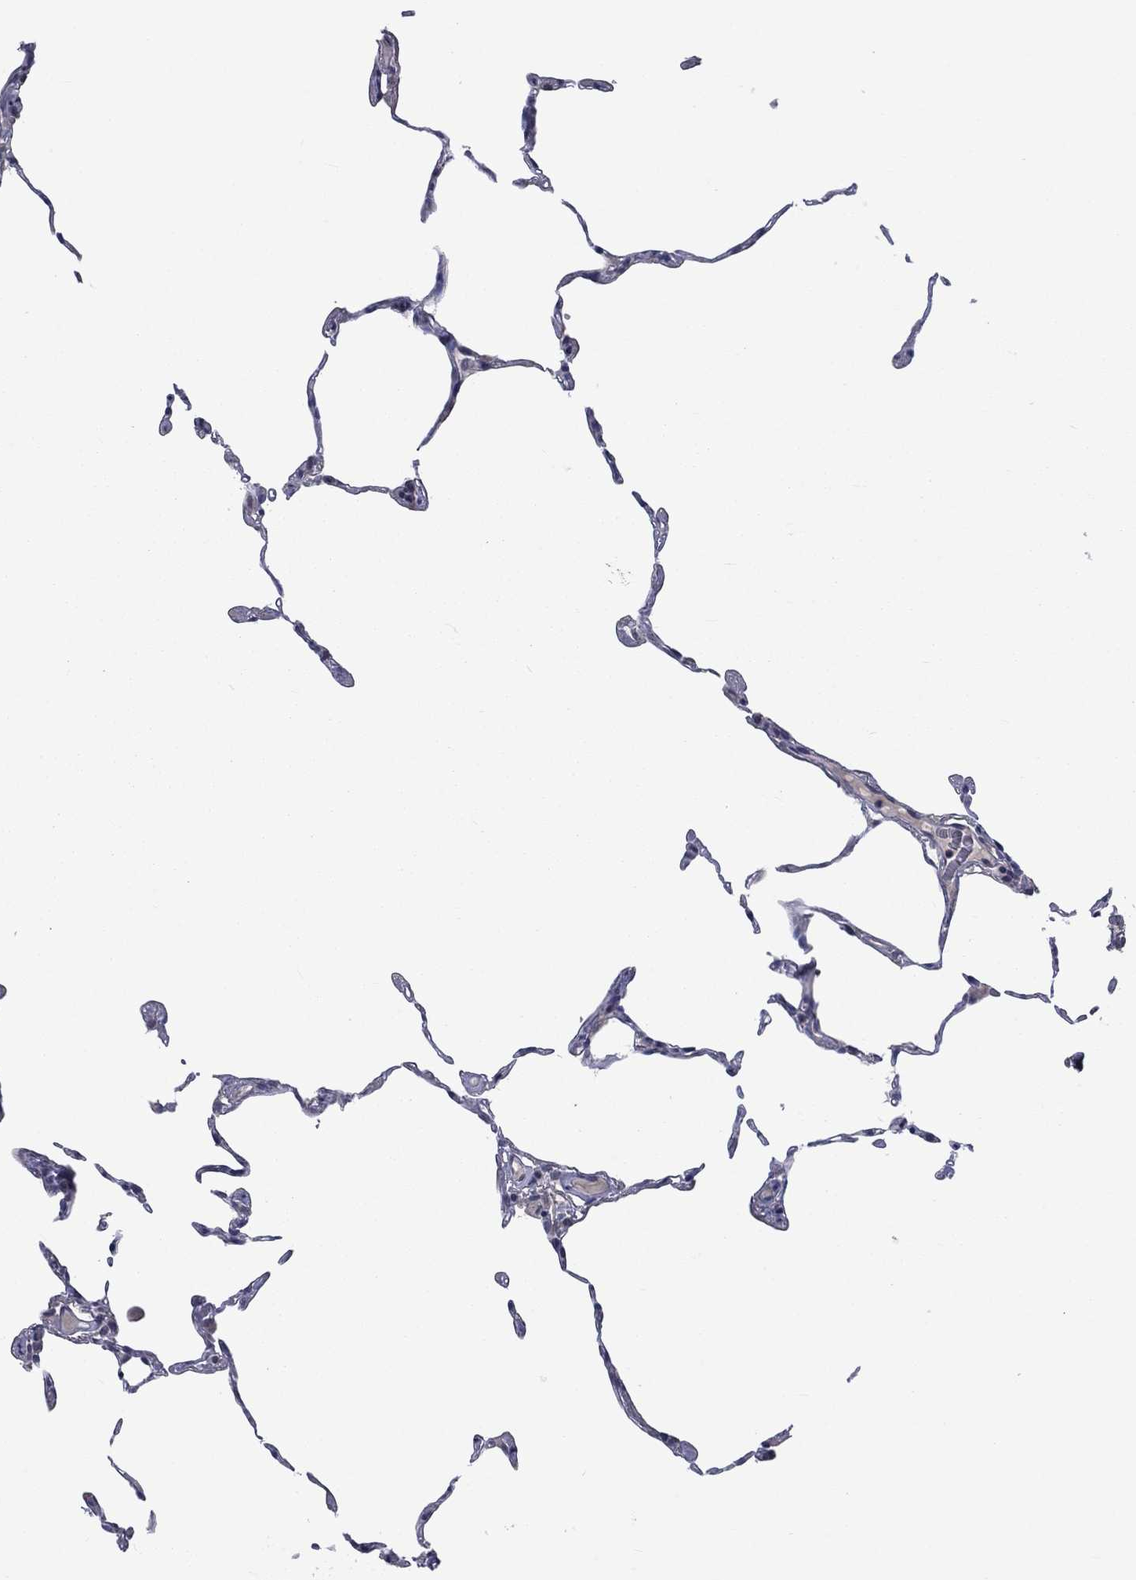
{"staining": {"intensity": "negative", "quantity": "none", "location": "none"}, "tissue": "lung", "cell_type": "Alveolar cells", "image_type": "normal", "snomed": [{"axis": "morphology", "description": "Normal tissue, NOS"}, {"axis": "topography", "description": "Lung"}], "caption": "The image exhibits no staining of alveolar cells in benign lung. Brightfield microscopy of immunohistochemistry stained with DAB (brown) and hematoxylin (blue), captured at high magnification.", "gene": "SPATA33", "patient": {"sex": "female", "age": 57}}